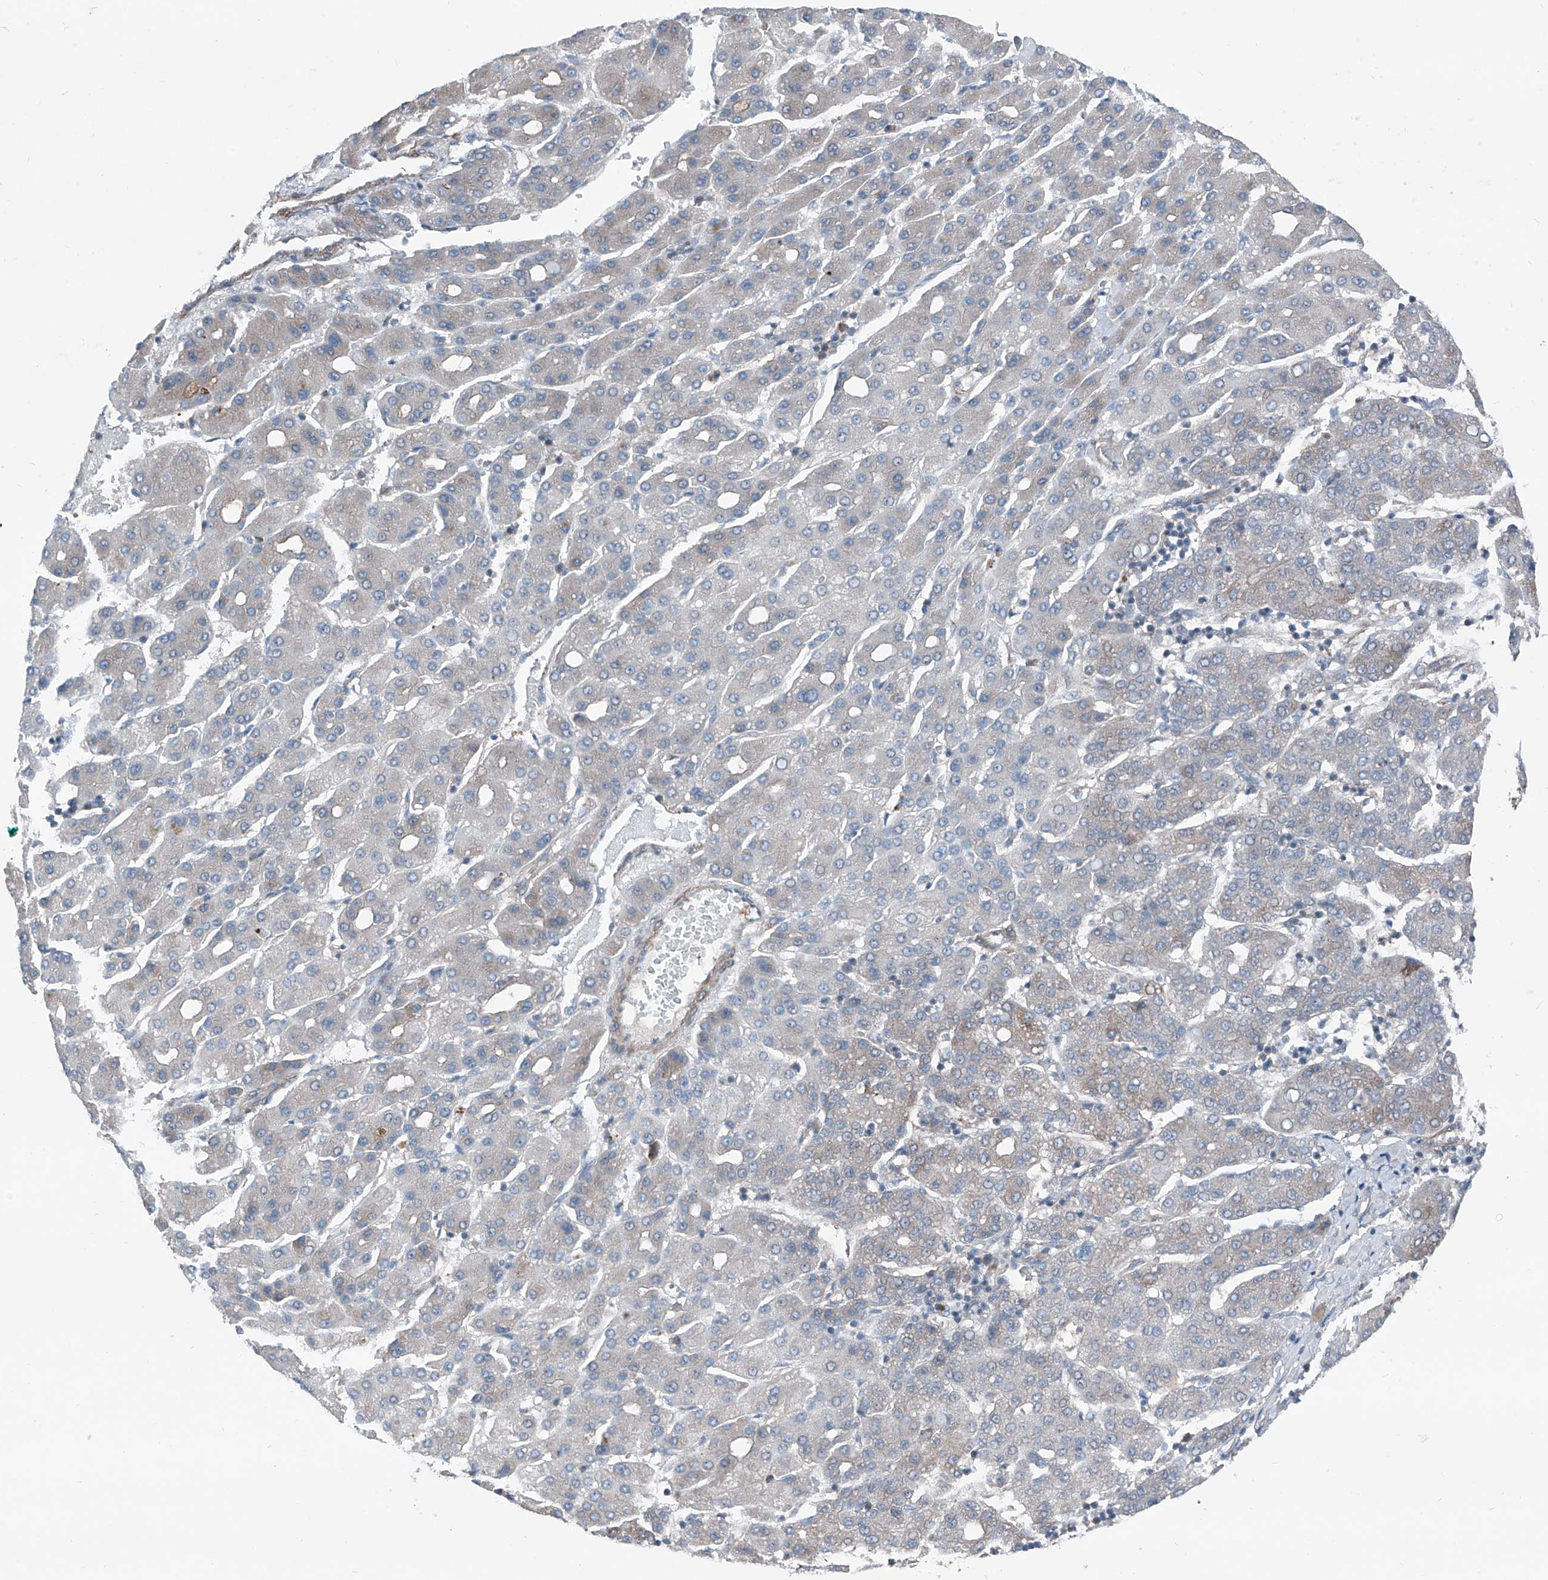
{"staining": {"intensity": "moderate", "quantity": "<25%", "location": "cytoplasmic/membranous"}, "tissue": "liver cancer", "cell_type": "Tumor cells", "image_type": "cancer", "snomed": [{"axis": "morphology", "description": "Carcinoma, Hepatocellular, NOS"}, {"axis": "topography", "description": "Liver"}], "caption": "Protein staining shows moderate cytoplasmic/membranous staining in about <25% of tumor cells in liver hepatocellular carcinoma.", "gene": "HSPB11", "patient": {"sex": "male", "age": 65}}